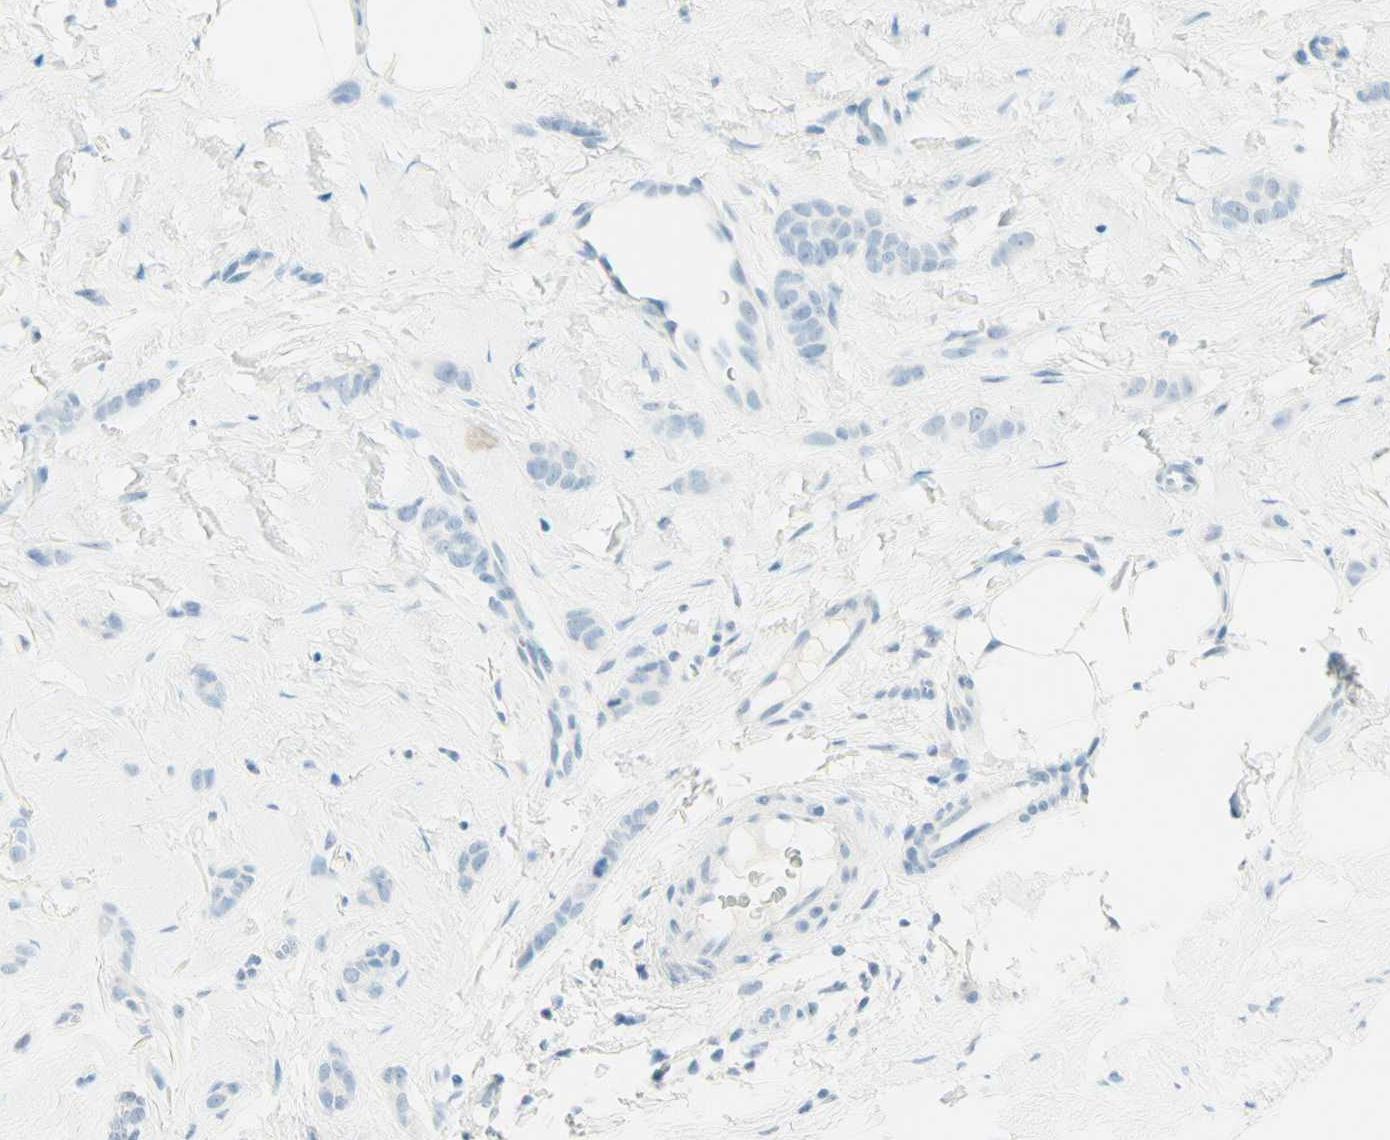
{"staining": {"intensity": "negative", "quantity": "none", "location": "none"}, "tissue": "breast cancer", "cell_type": "Tumor cells", "image_type": "cancer", "snomed": [{"axis": "morphology", "description": "Lobular carcinoma"}, {"axis": "topography", "description": "Skin"}, {"axis": "topography", "description": "Breast"}], "caption": "This is a histopathology image of immunohistochemistry staining of lobular carcinoma (breast), which shows no staining in tumor cells.", "gene": "FMR1NB", "patient": {"sex": "female", "age": 46}}